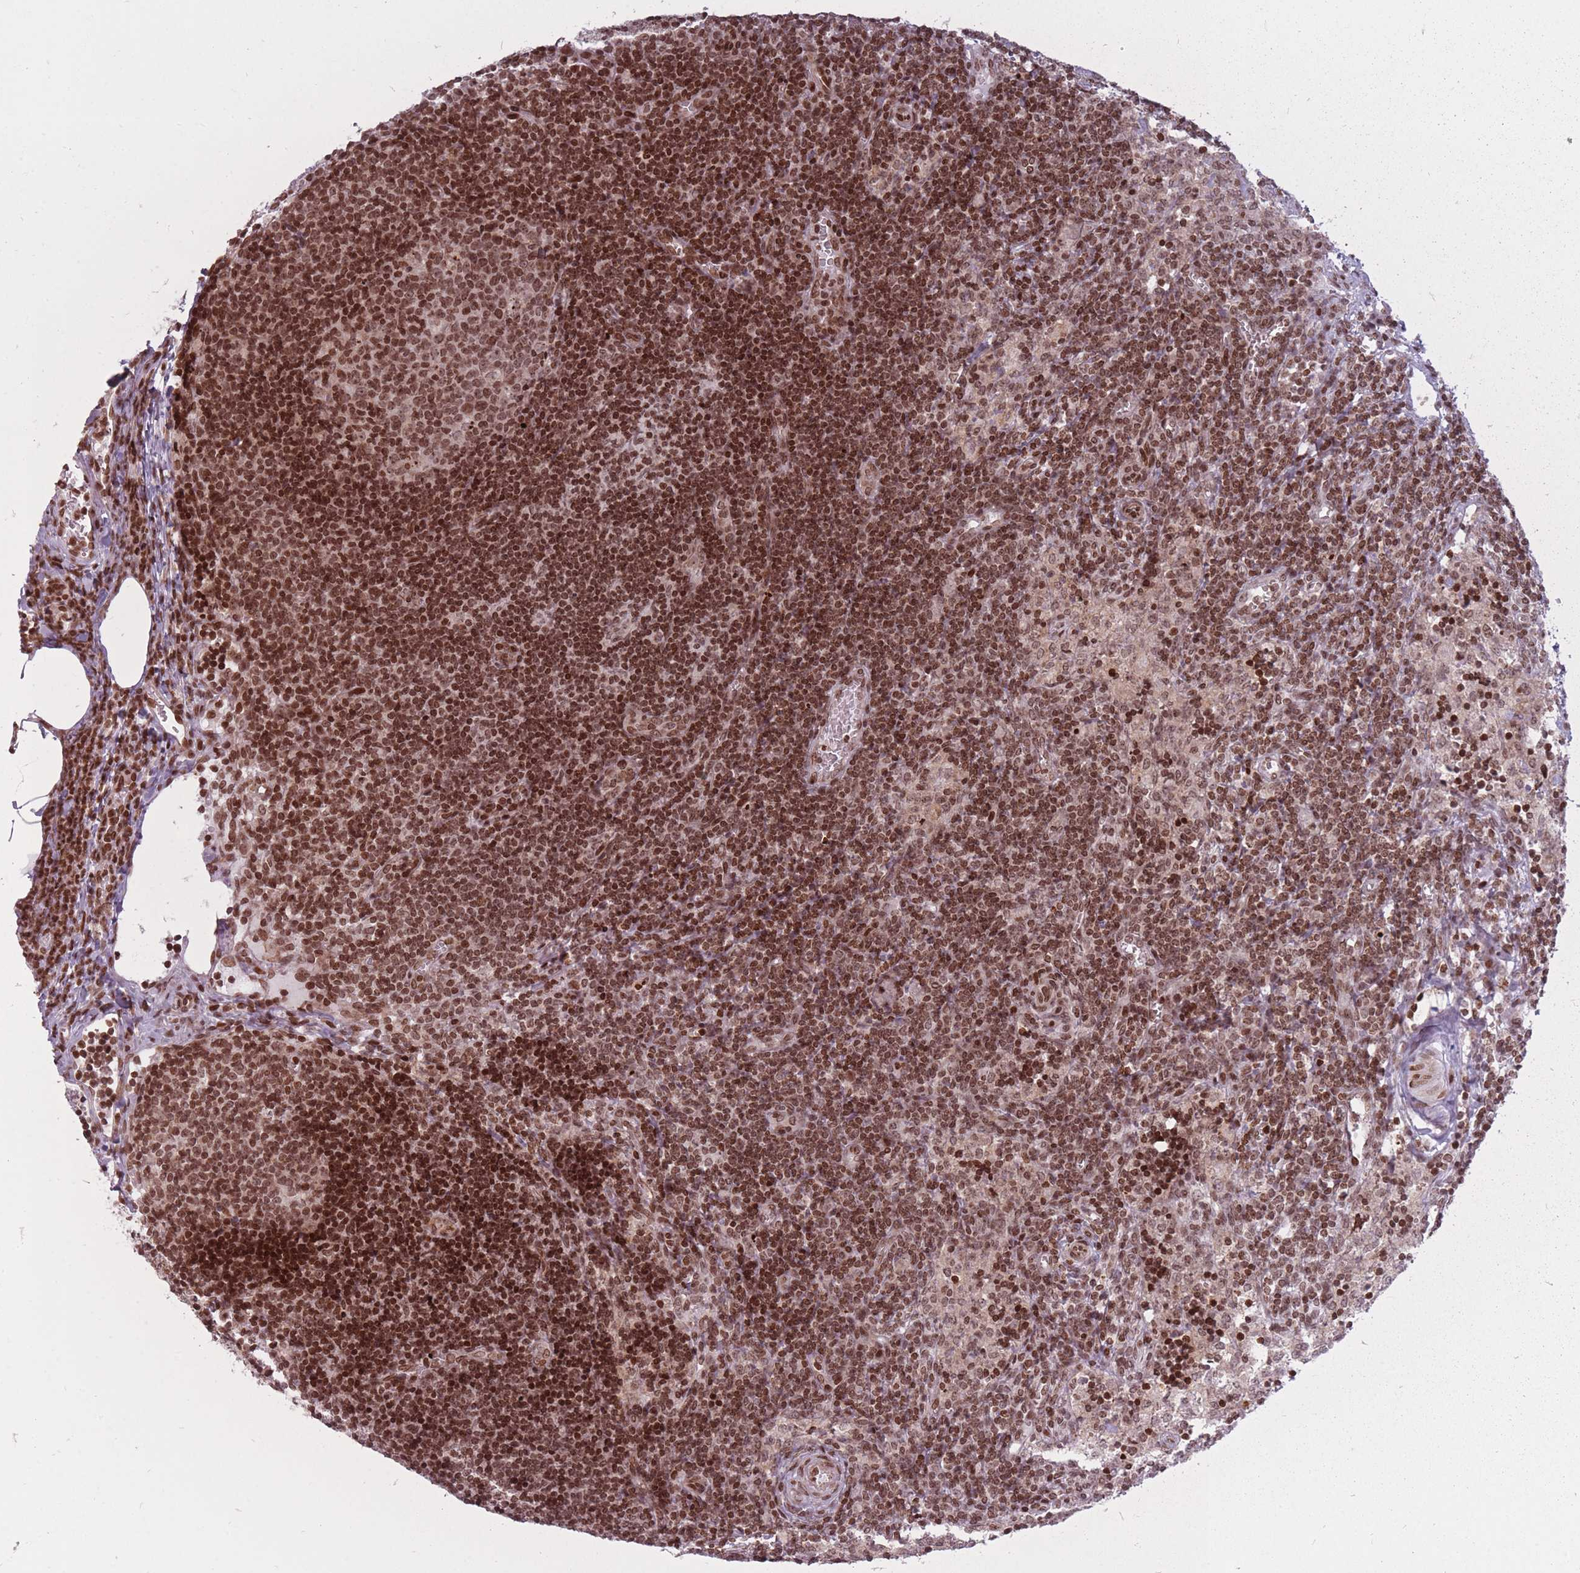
{"staining": {"intensity": "moderate", "quantity": ">75%", "location": "nuclear"}, "tissue": "lymph node", "cell_type": "Germinal center cells", "image_type": "normal", "snomed": [{"axis": "morphology", "description": "Normal tissue, NOS"}, {"axis": "topography", "description": "Lymph node"}], "caption": "Lymph node stained with DAB immunohistochemistry shows medium levels of moderate nuclear staining in approximately >75% of germinal center cells.", "gene": "TMC6", "patient": {"sex": "female", "age": 37}}